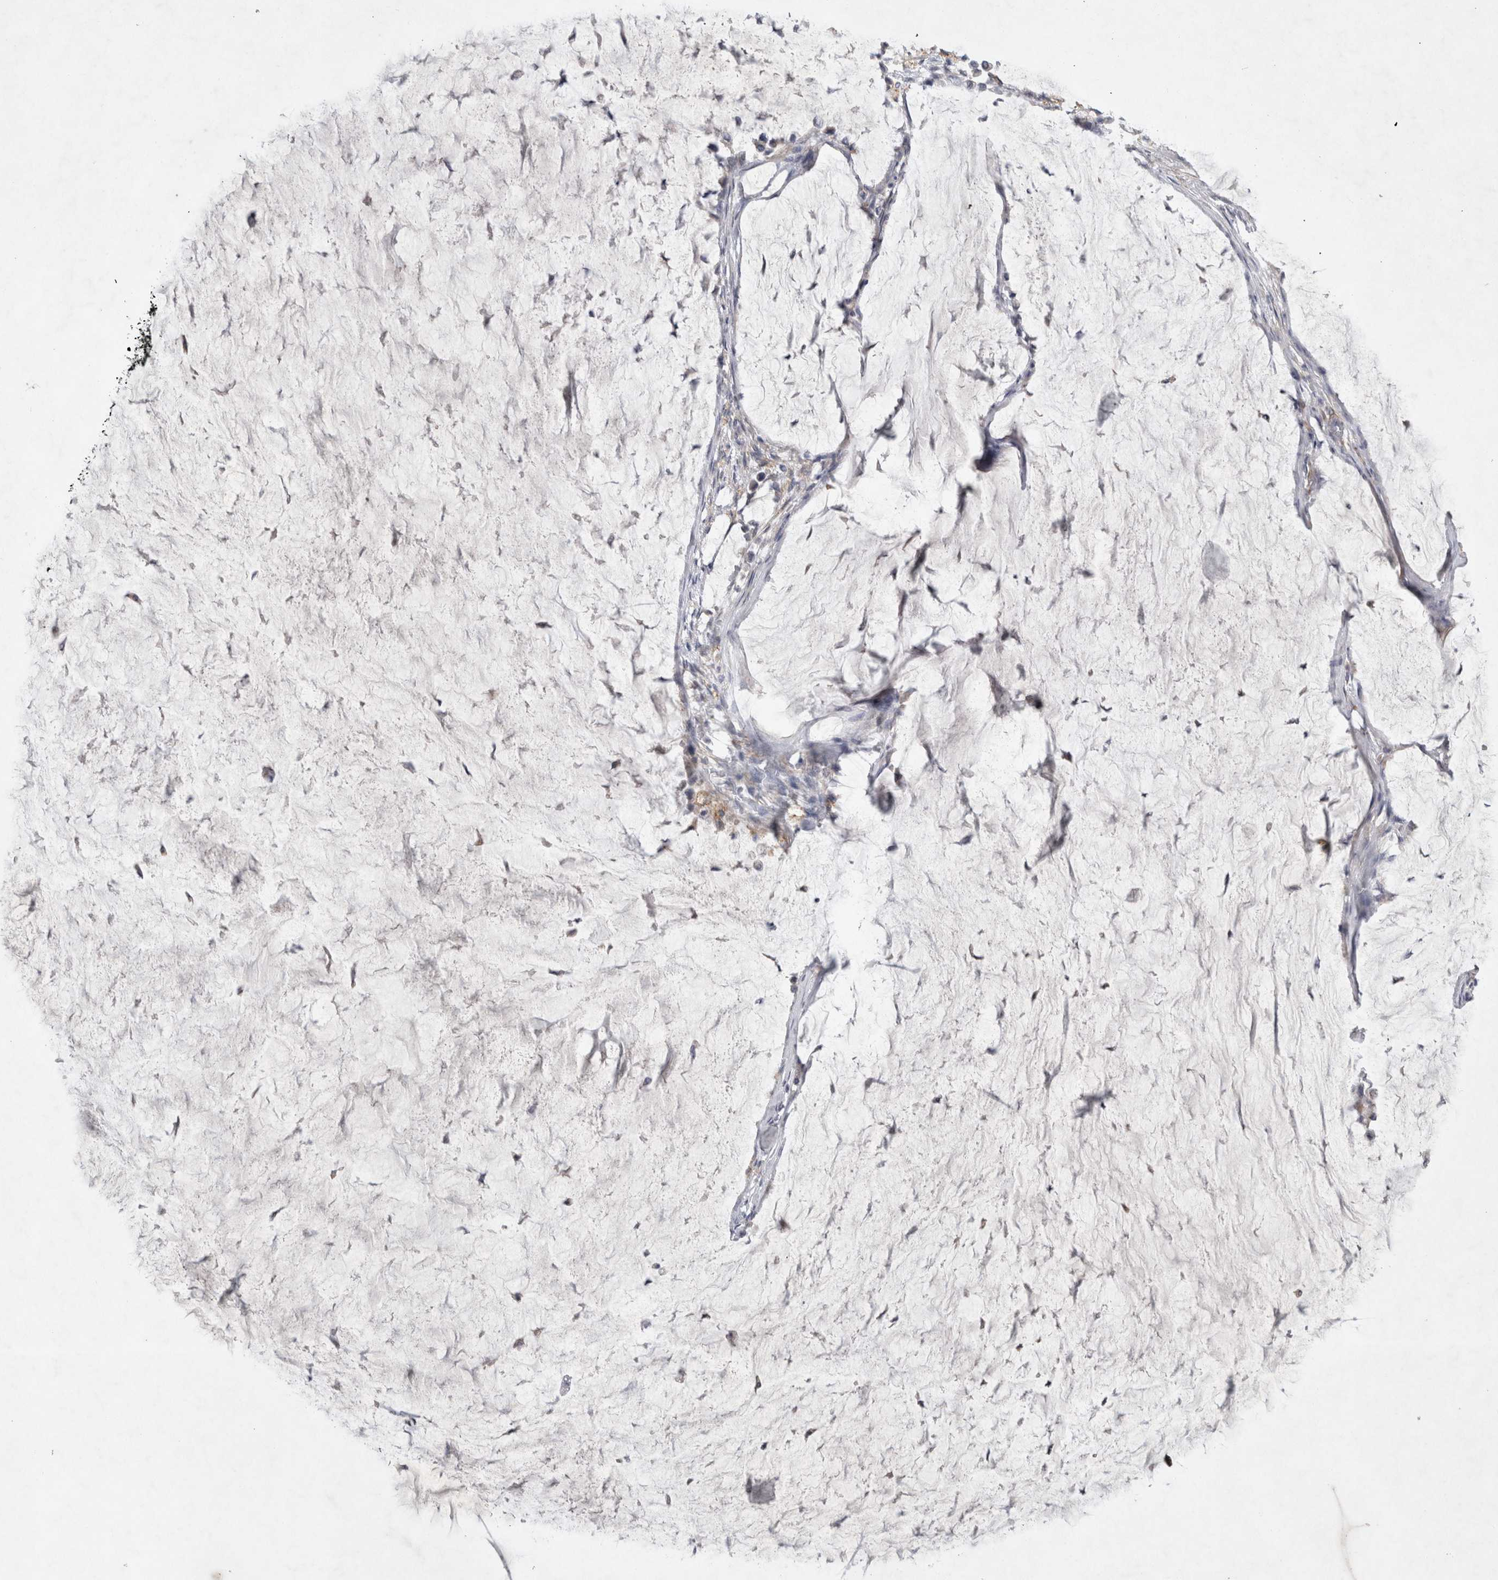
{"staining": {"intensity": "weak", "quantity": "<25%", "location": "cytoplasmic/membranous"}, "tissue": "pancreatic cancer", "cell_type": "Tumor cells", "image_type": "cancer", "snomed": [{"axis": "morphology", "description": "Adenocarcinoma, NOS"}, {"axis": "topography", "description": "Pancreas"}], "caption": "Immunohistochemistry image of neoplastic tissue: pancreatic cancer (adenocarcinoma) stained with DAB (3,3'-diaminobenzidine) reveals no significant protein staining in tumor cells.", "gene": "STRADB", "patient": {"sex": "male", "age": 41}}